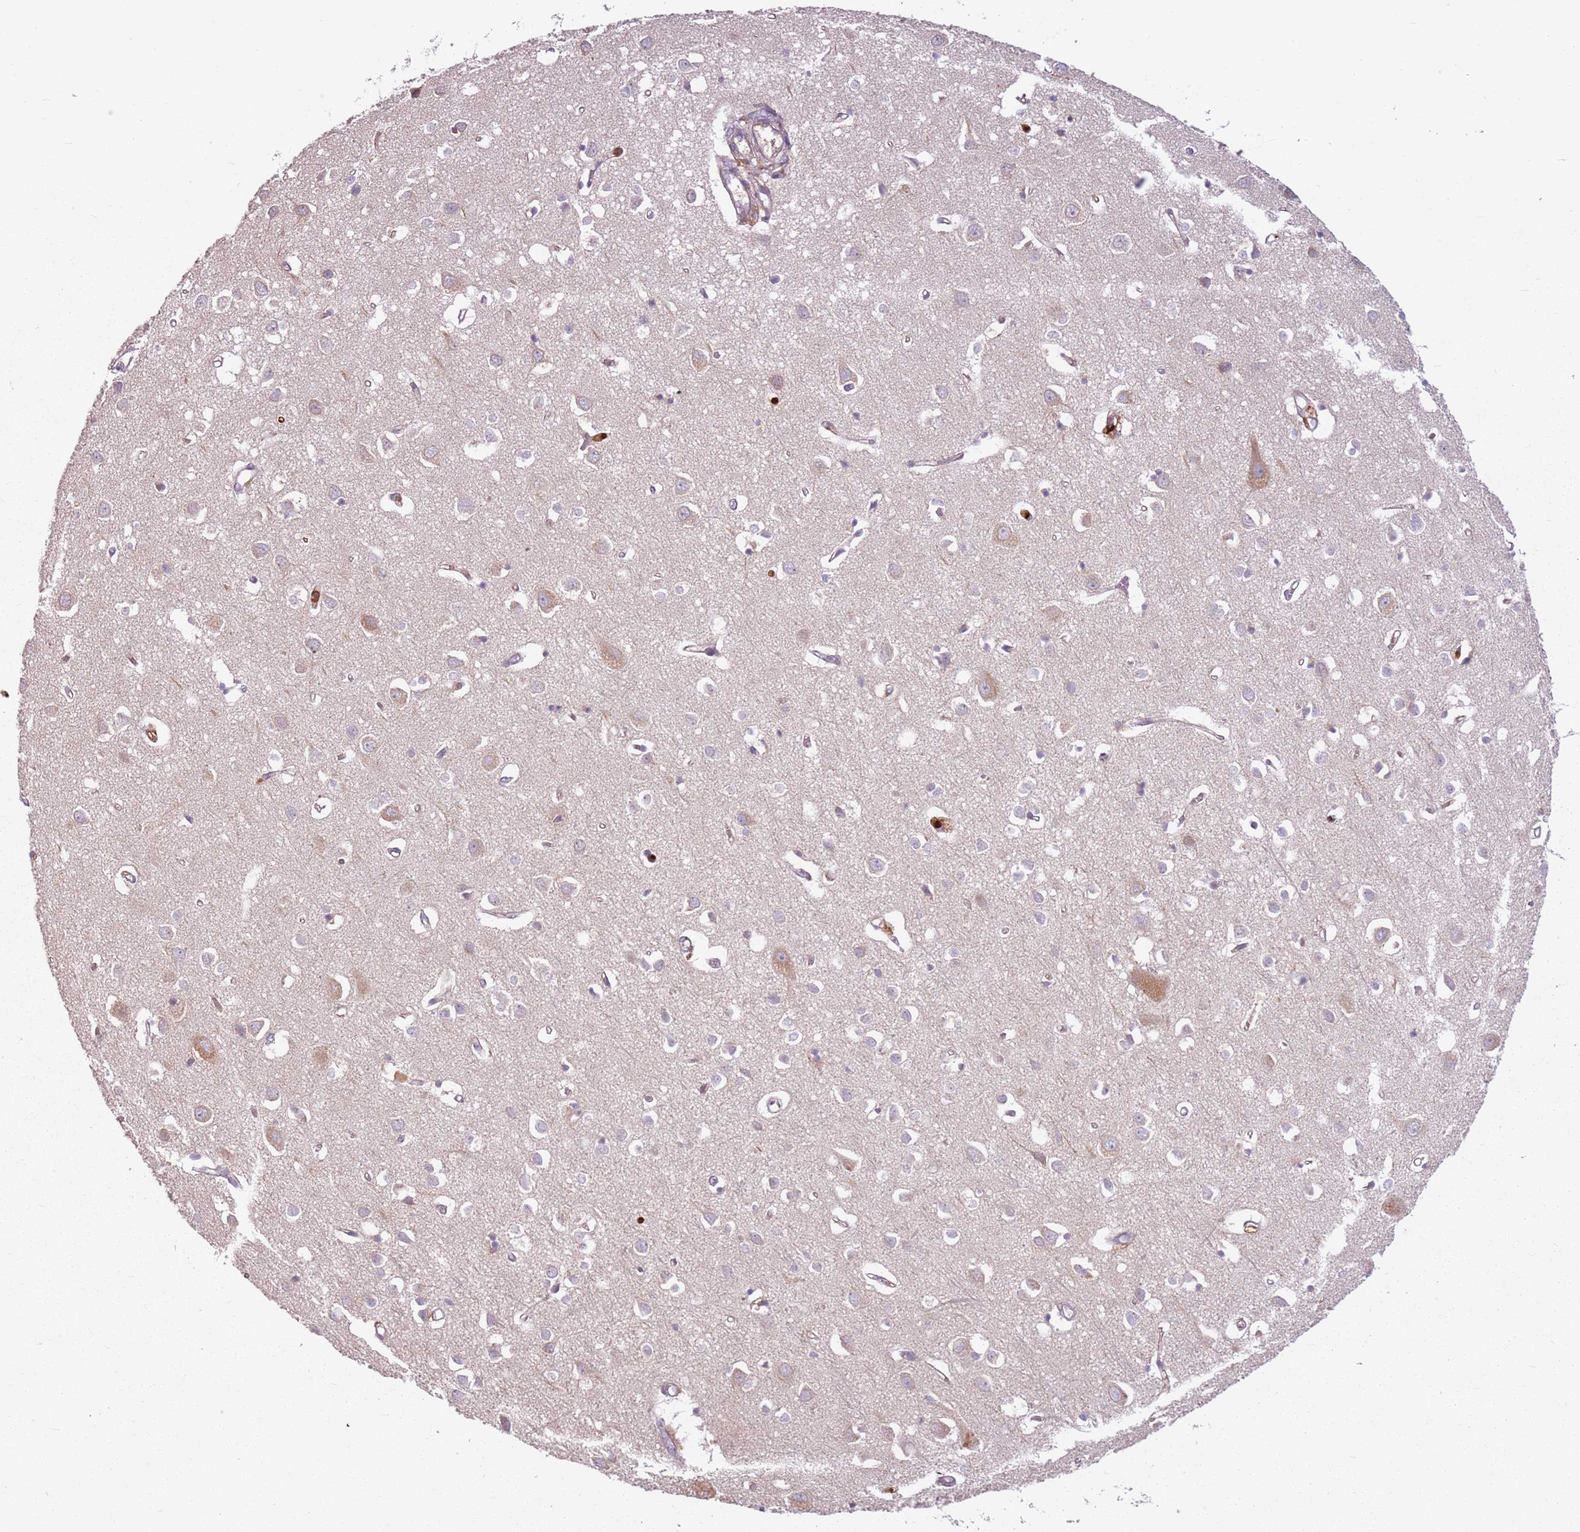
{"staining": {"intensity": "weak", "quantity": ">75%", "location": "cytoplasmic/membranous"}, "tissue": "cerebral cortex", "cell_type": "Endothelial cells", "image_type": "normal", "snomed": [{"axis": "morphology", "description": "Normal tissue, NOS"}, {"axis": "topography", "description": "Cerebral cortex"}], "caption": "The immunohistochemical stain highlights weak cytoplasmic/membranous positivity in endothelial cells of normal cerebral cortex.", "gene": "SPAG4", "patient": {"sex": "female", "age": 64}}